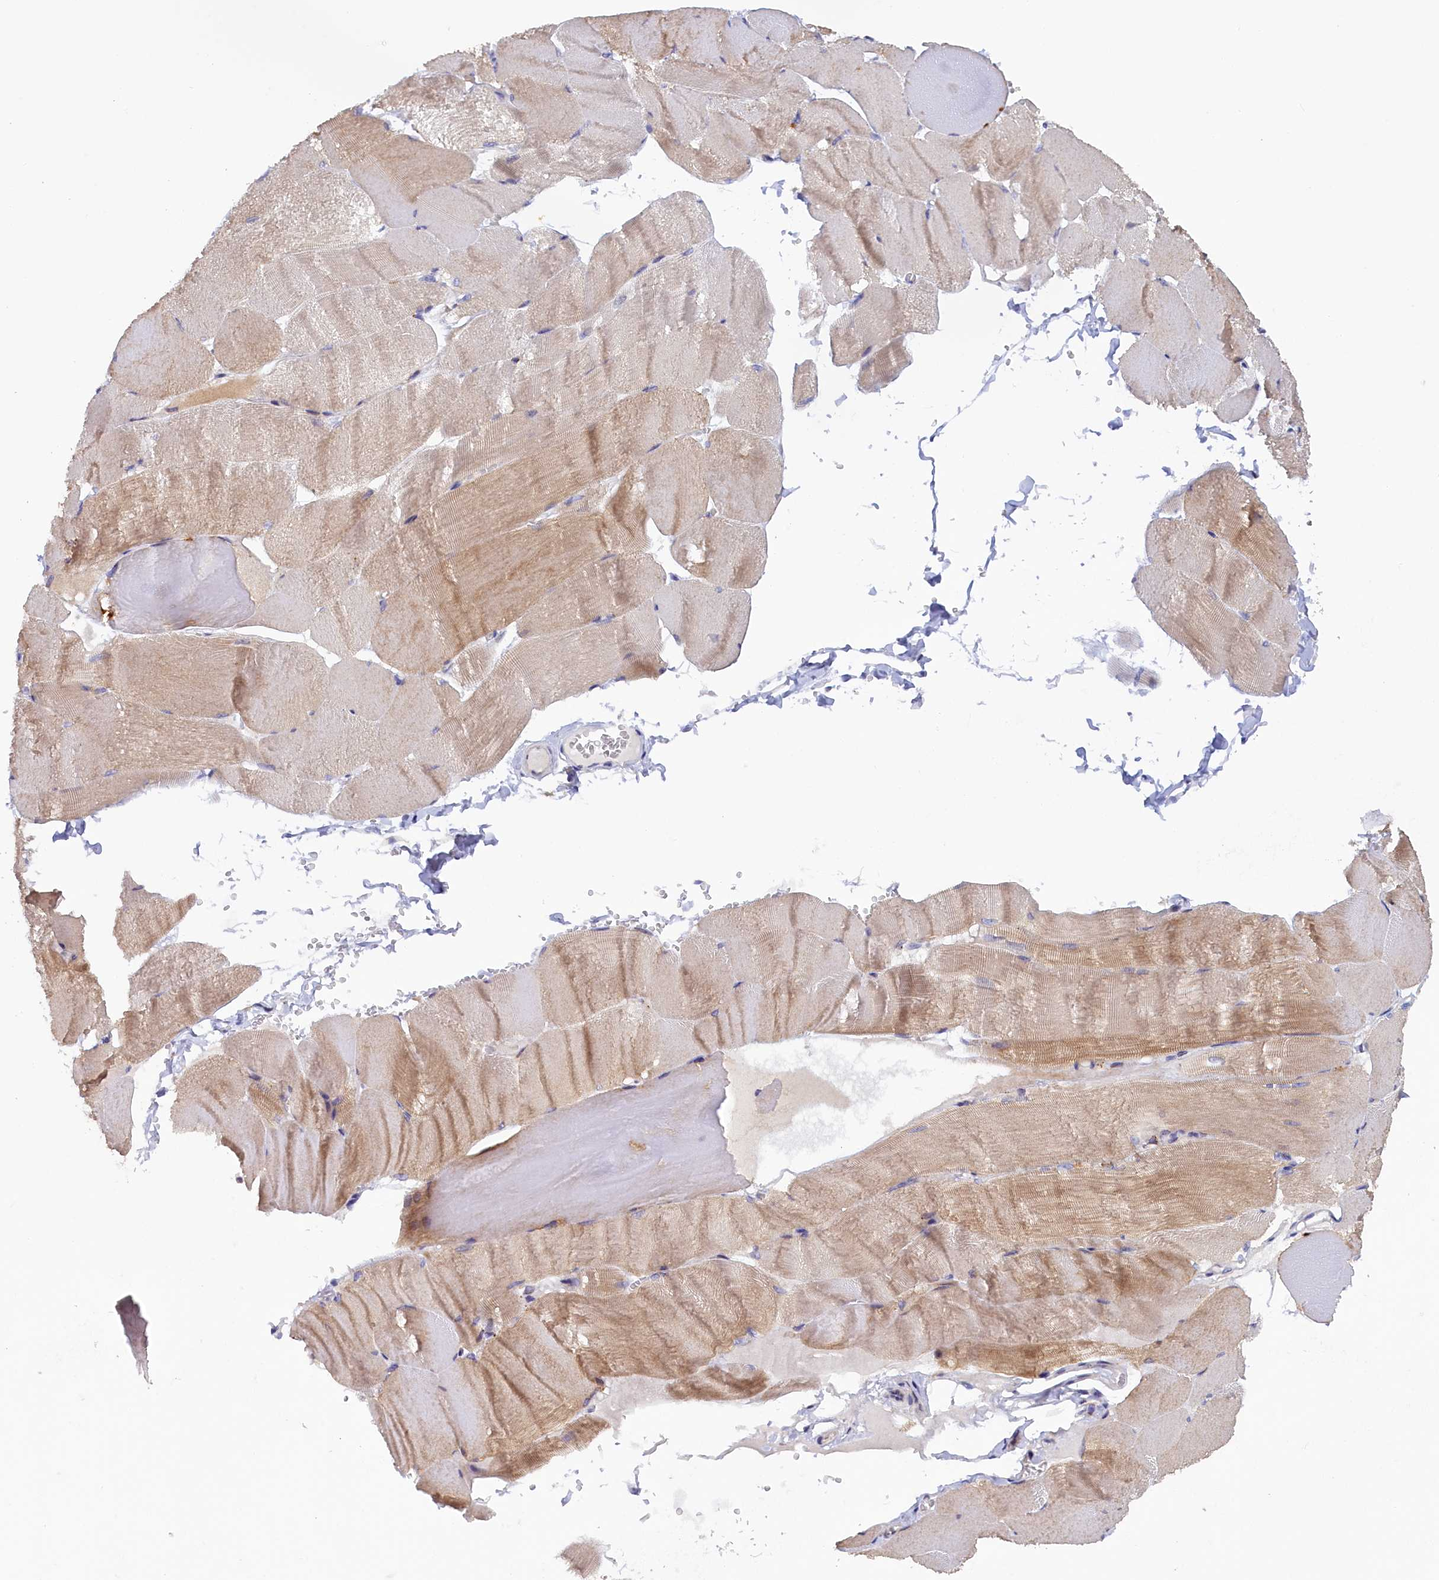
{"staining": {"intensity": "moderate", "quantity": ">75%", "location": "cytoplasmic/membranous"}, "tissue": "skeletal muscle", "cell_type": "Myocytes", "image_type": "normal", "snomed": [{"axis": "morphology", "description": "Normal tissue, NOS"}, {"axis": "morphology", "description": "Basal cell carcinoma"}, {"axis": "topography", "description": "Skeletal muscle"}], "caption": "Human skeletal muscle stained for a protein (brown) reveals moderate cytoplasmic/membranous positive staining in about >75% of myocytes.", "gene": "HYKK", "patient": {"sex": "female", "age": 64}}